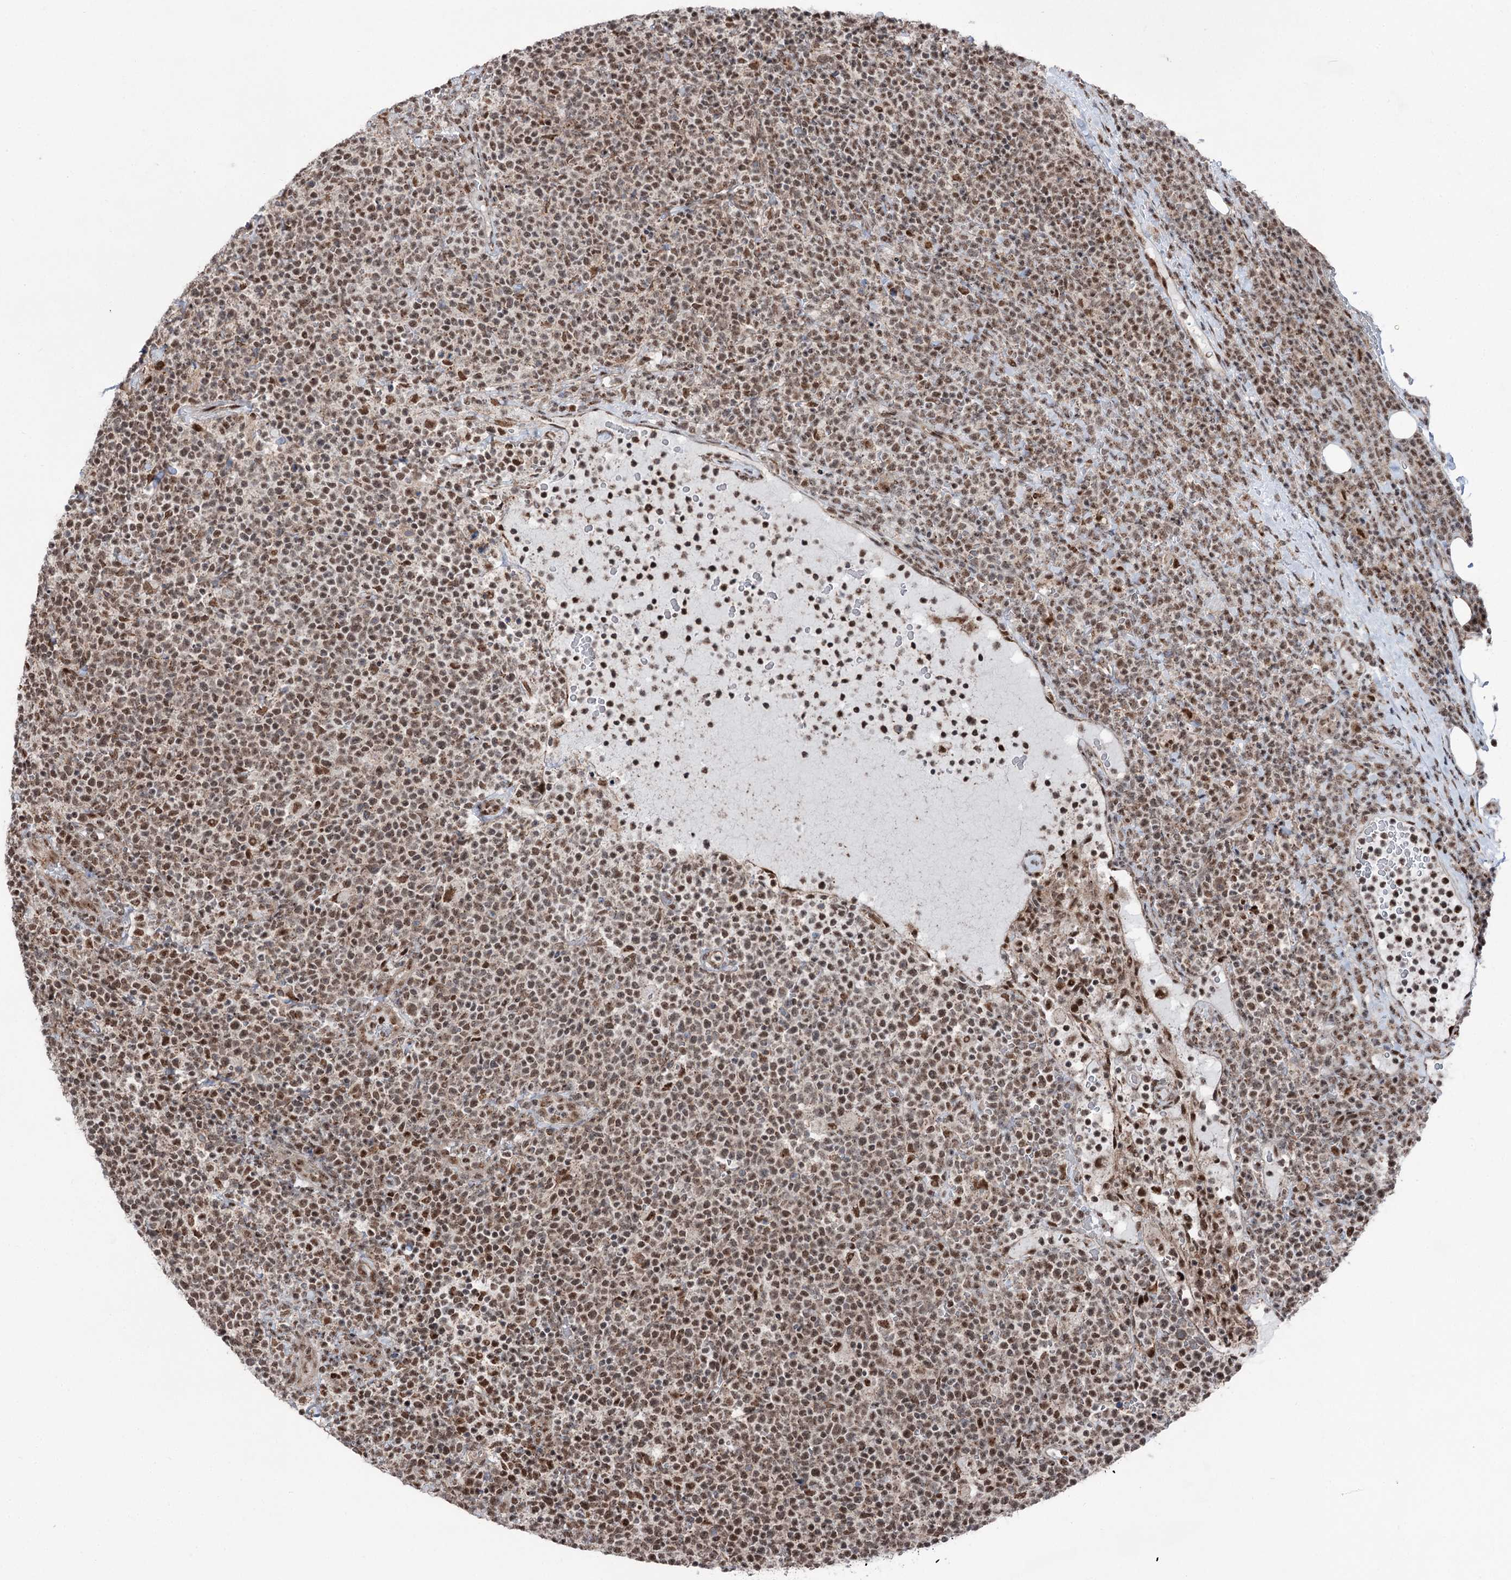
{"staining": {"intensity": "moderate", "quantity": "25%-75%", "location": "nuclear"}, "tissue": "lymphoma", "cell_type": "Tumor cells", "image_type": "cancer", "snomed": [{"axis": "morphology", "description": "Malignant lymphoma, non-Hodgkin's type, High grade"}, {"axis": "topography", "description": "Lymph node"}], "caption": "IHC photomicrograph of neoplastic tissue: human lymphoma stained using immunohistochemistry (IHC) demonstrates medium levels of moderate protein expression localized specifically in the nuclear of tumor cells, appearing as a nuclear brown color.", "gene": "ZCCHC8", "patient": {"sex": "male", "age": 61}}